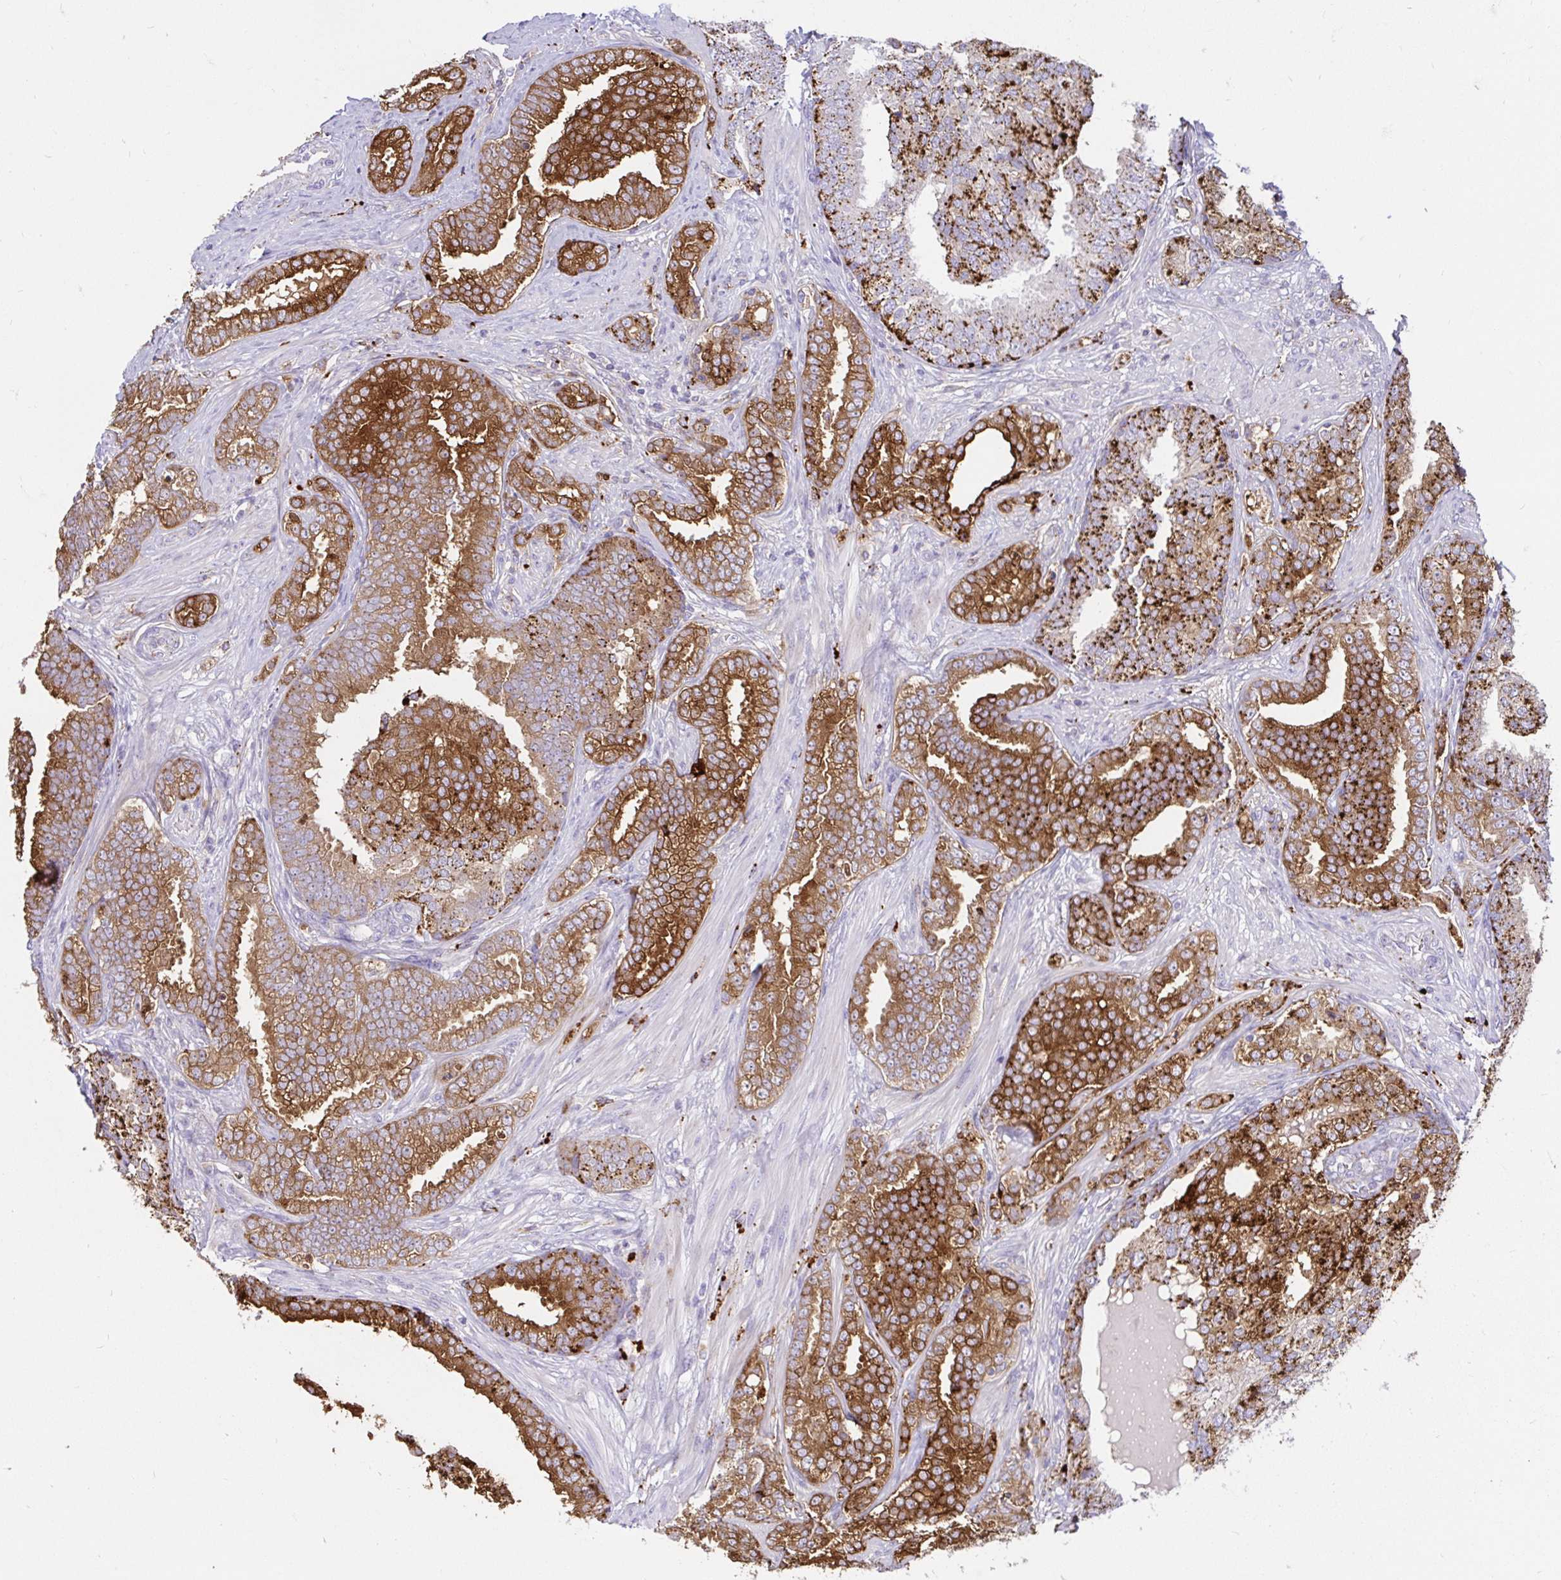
{"staining": {"intensity": "strong", "quantity": "25%-75%", "location": "cytoplasmic/membranous"}, "tissue": "prostate cancer", "cell_type": "Tumor cells", "image_type": "cancer", "snomed": [{"axis": "morphology", "description": "Adenocarcinoma, High grade"}, {"axis": "topography", "description": "Prostate"}], "caption": "Immunohistochemistry (IHC) histopathology image of neoplastic tissue: high-grade adenocarcinoma (prostate) stained using IHC reveals high levels of strong protein expression localized specifically in the cytoplasmic/membranous of tumor cells, appearing as a cytoplasmic/membranous brown color.", "gene": "FUCA1", "patient": {"sex": "male", "age": 72}}